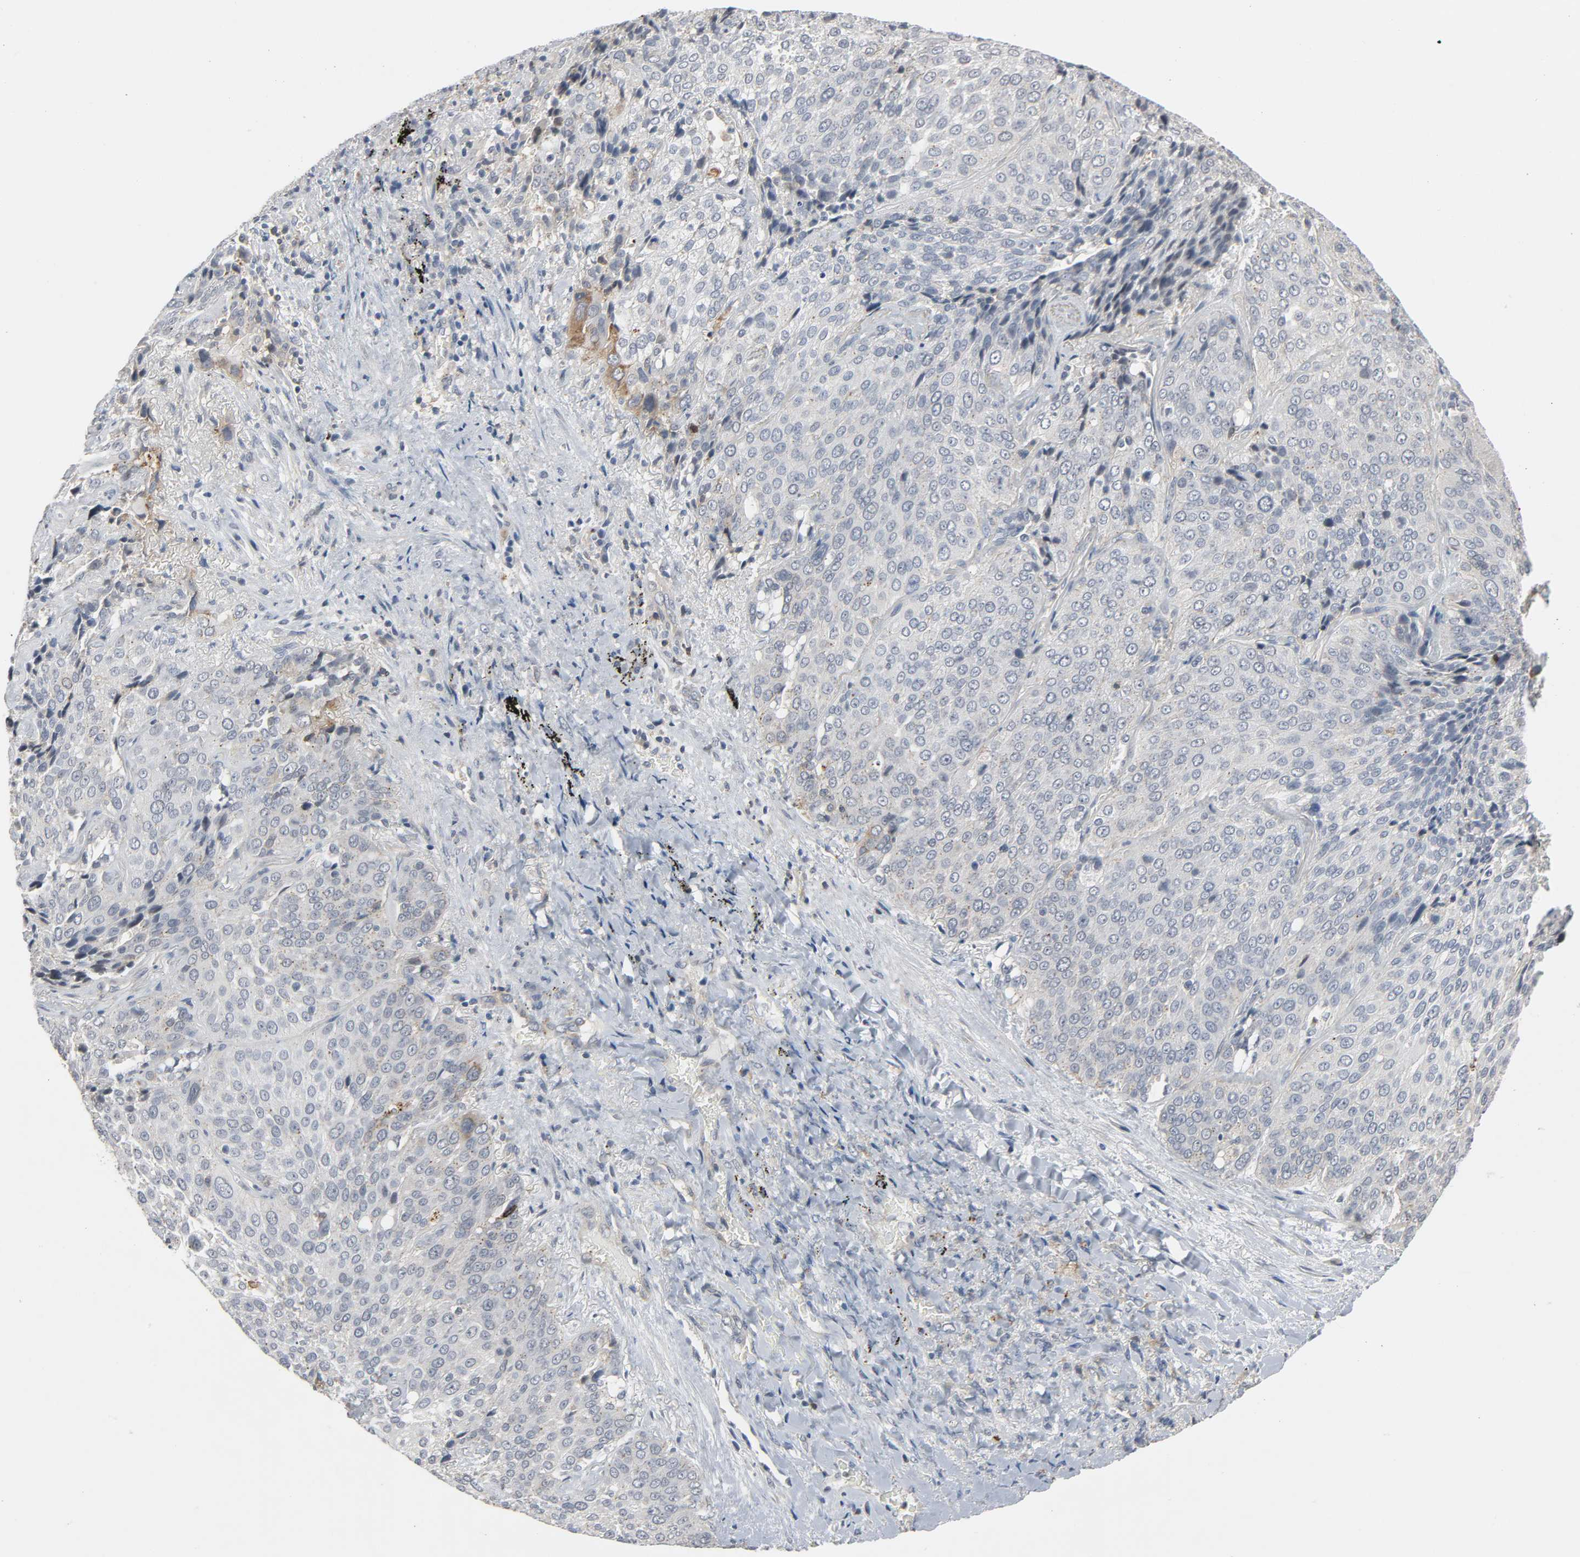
{"staining": {"intensity": "weak", "quantity": "<25%", "location": "cytoplasmic/membranous"}, "tissue": "lung cancer", "cell_type": "Tumor cells", "image_type": "cancer", "snomed": [{"axis": "morphology", "description": "Squamous cell carcinoma, NOS"}, {"axis": "topography", "description": "Lung"}], "caption": "Tumor cells show no significant expression in lung squamous cell carcinoma.", "gene": "CD4", "patient": {"sex": "male", "age": 54}}